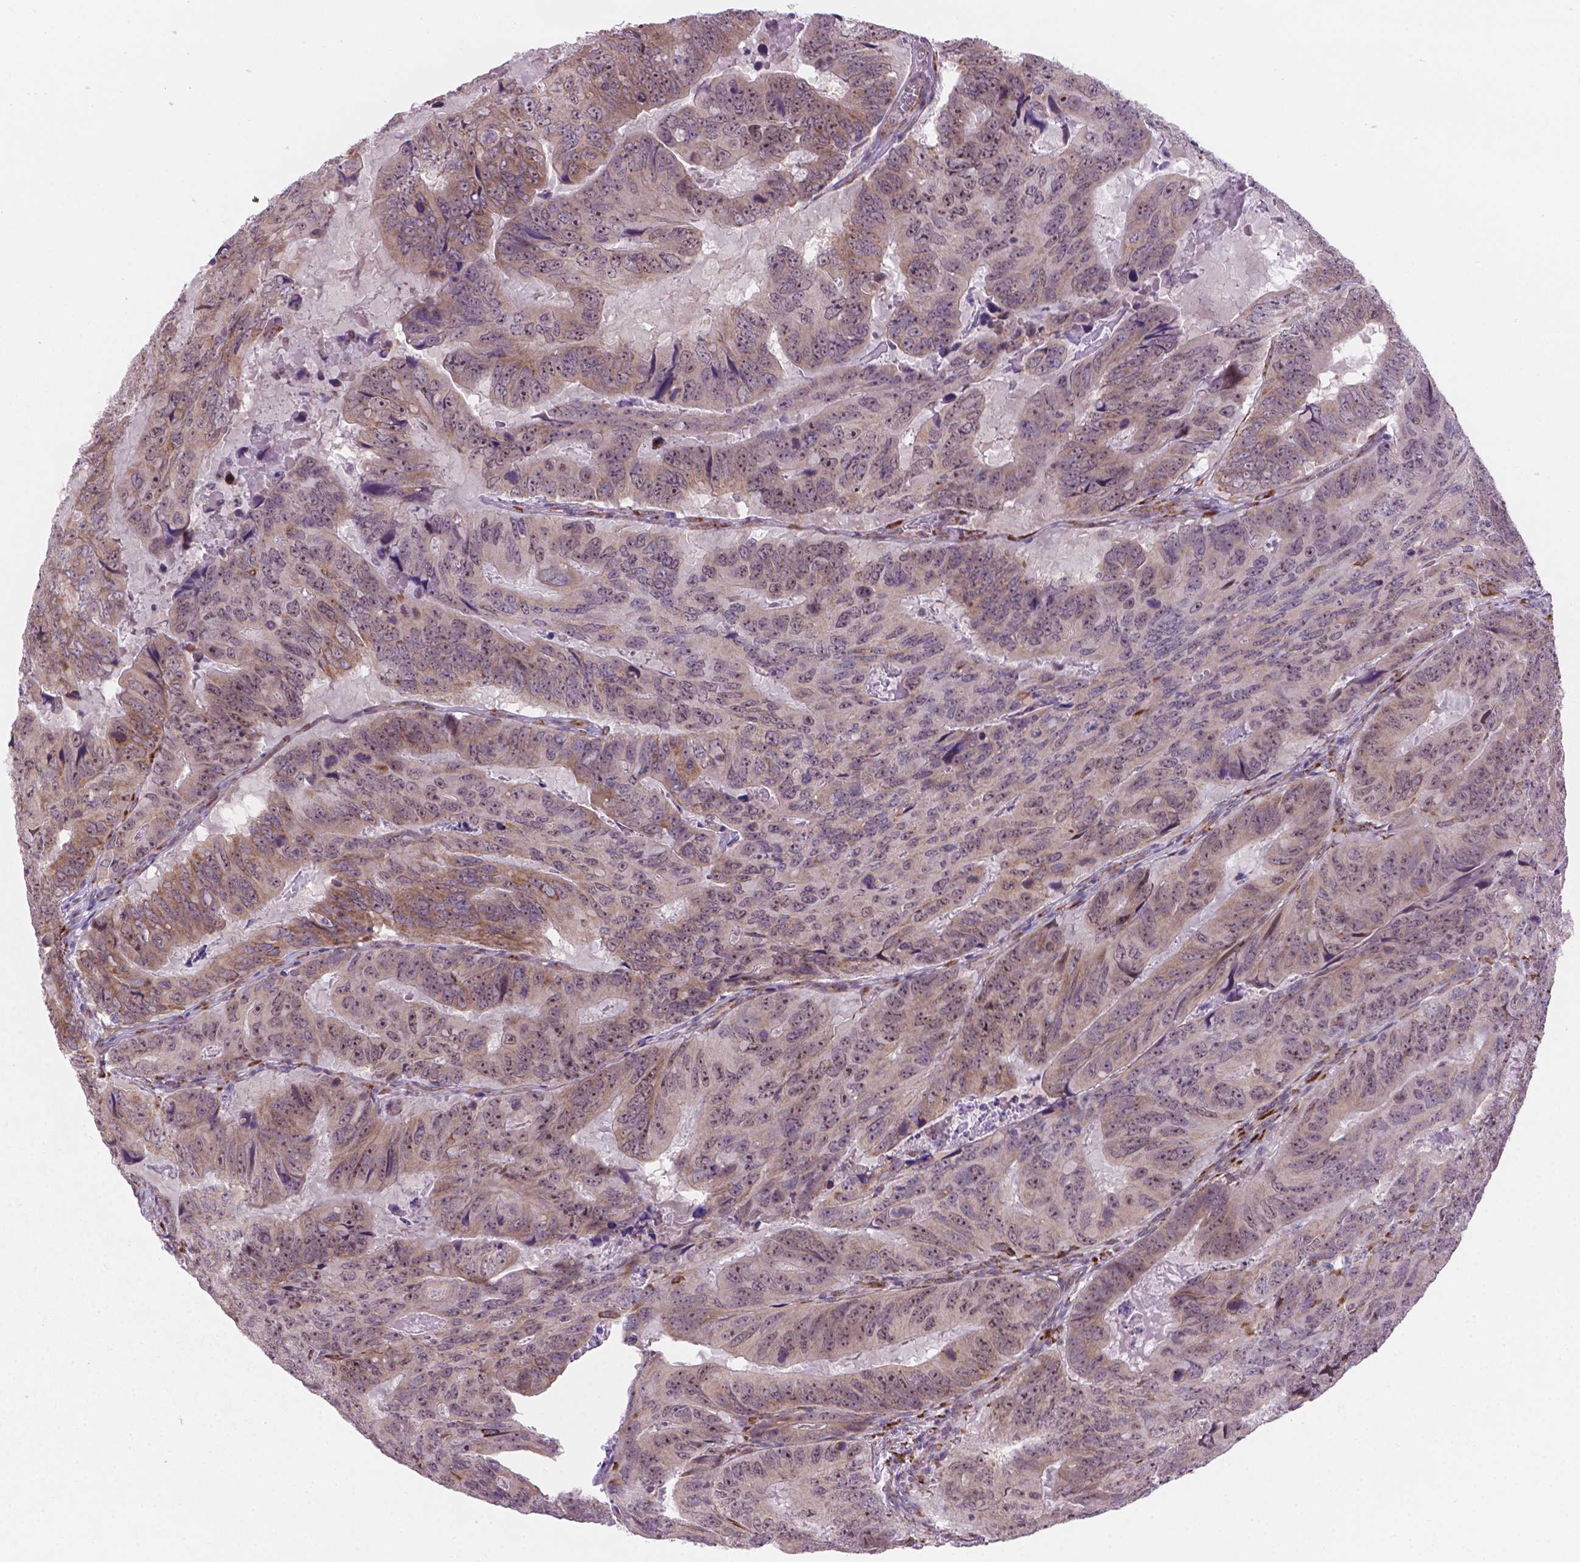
{"staining": {"intensity": "moderate", "quantity": "25%-75%", "location": "cytoplasmic/membranous,nuclear"}, "tissue": "colorectal cancer", "cell_type": "Tumor cells", "image_type": "cancer", "snomed": [{"axis": "morphology", "description": "Adenocarcinoma, NOS"}, {"axis": "topography", "description": "Colon"}], "caption": "Colorectal cancer (adenocarcinoma) tissue shows moderate cytoplasmic/membranous and nuclear positivity in about 25%-75% of tumor cells", "gene": "FNIP1", "patient": {"sex": "male", "age": 79}}